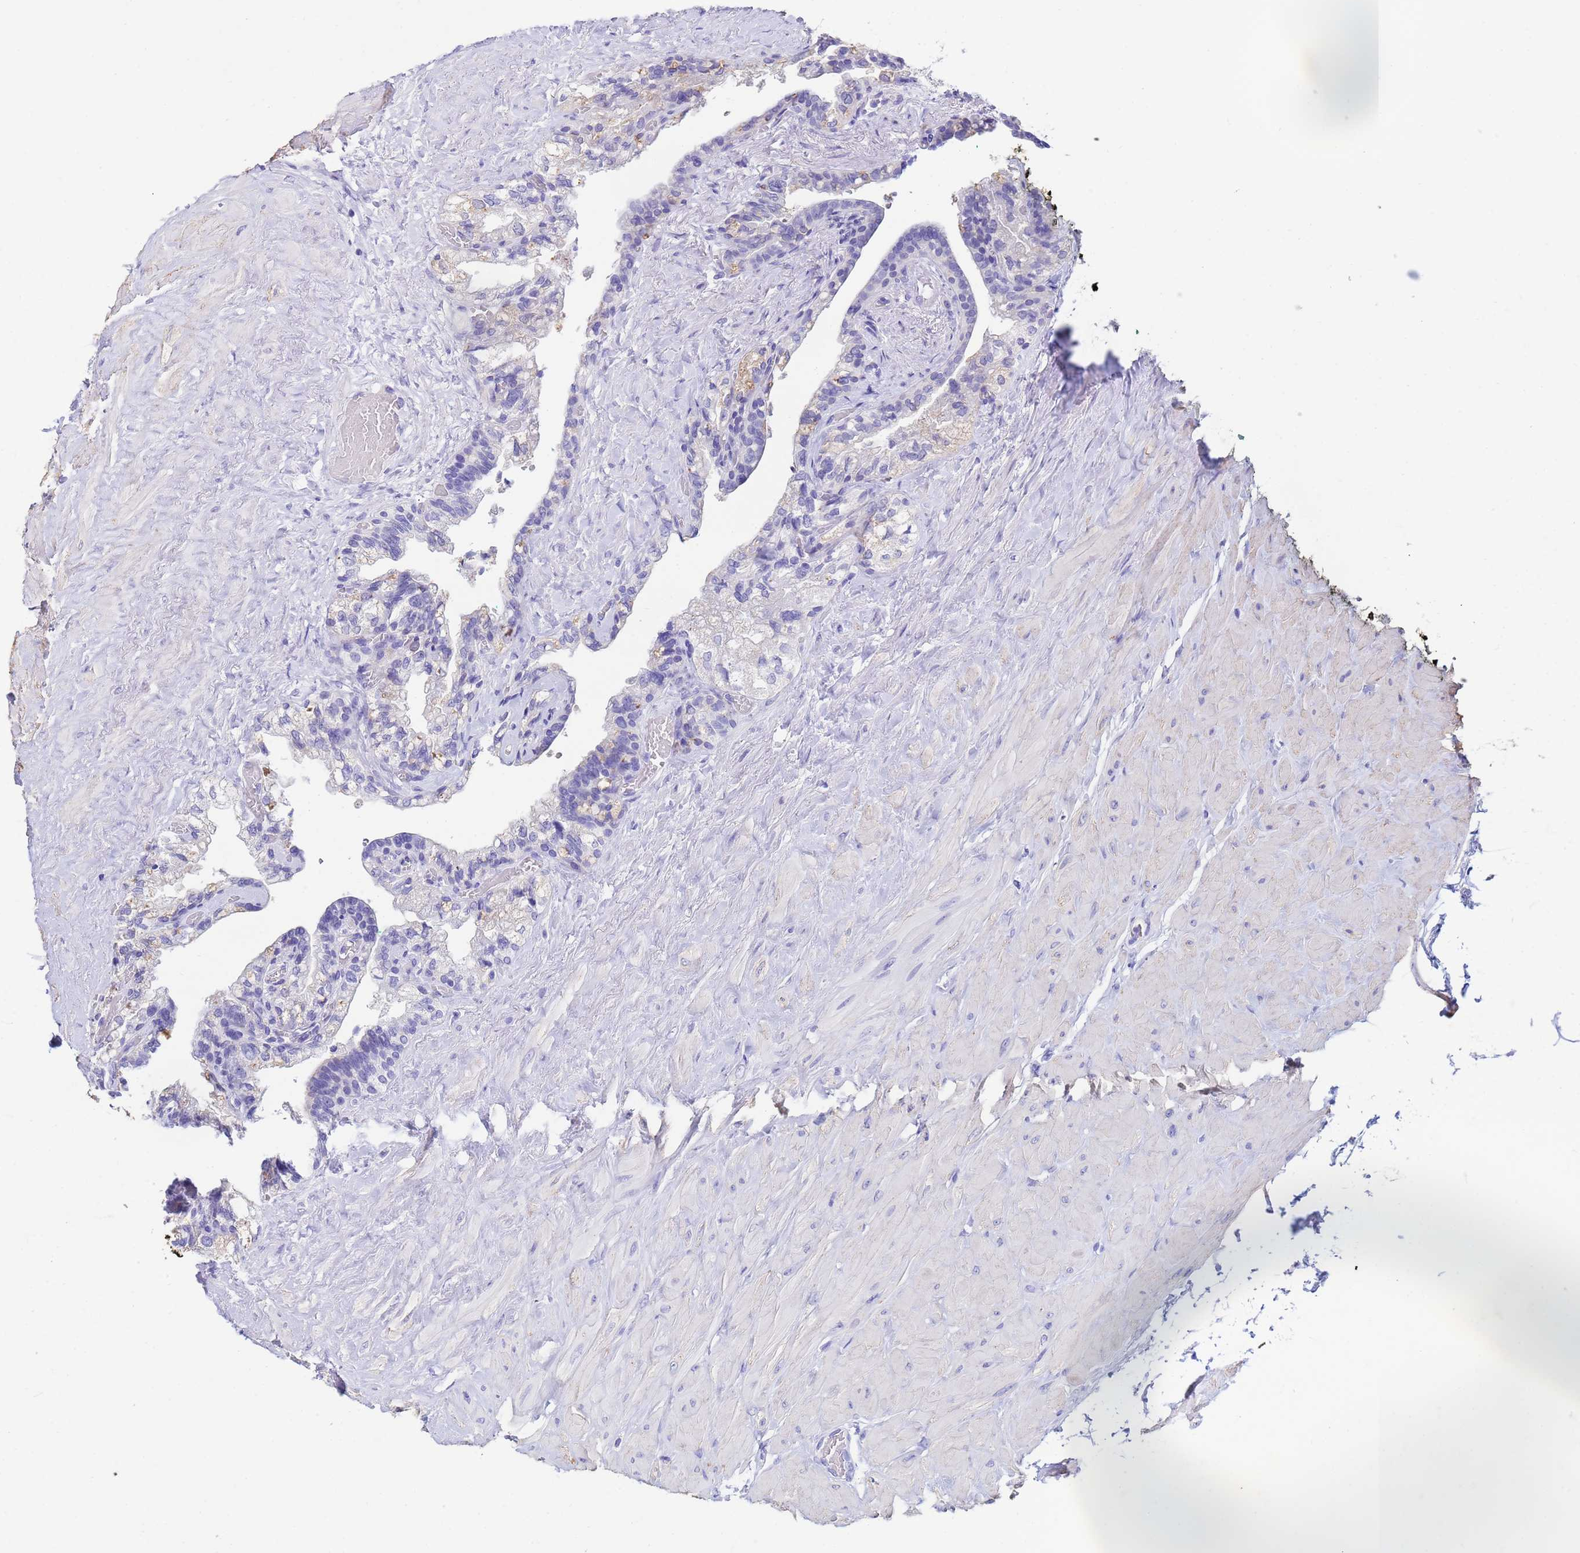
{"staining": {"intensity": "negative", "quantity": "none", "location": "none"}, "tissue": "seminal vesicle", "cell_type": "Glandular cells", "image_type": "normal", "snomed": [{"axis": "morphology", "description": "Normal tissue, NOS"}, {"axis": "topography", "description": "Seminal veicle"}, {"axis": "topography", "description": "Peripheral nerve tissue"}], "caption": "An IHC micrograph of normal seminal vesicle is shown. There is no staining in glandular cells of seminal vesicle.", "gene": "CSTB", "patient": {"sex": "male", "age": 60}}